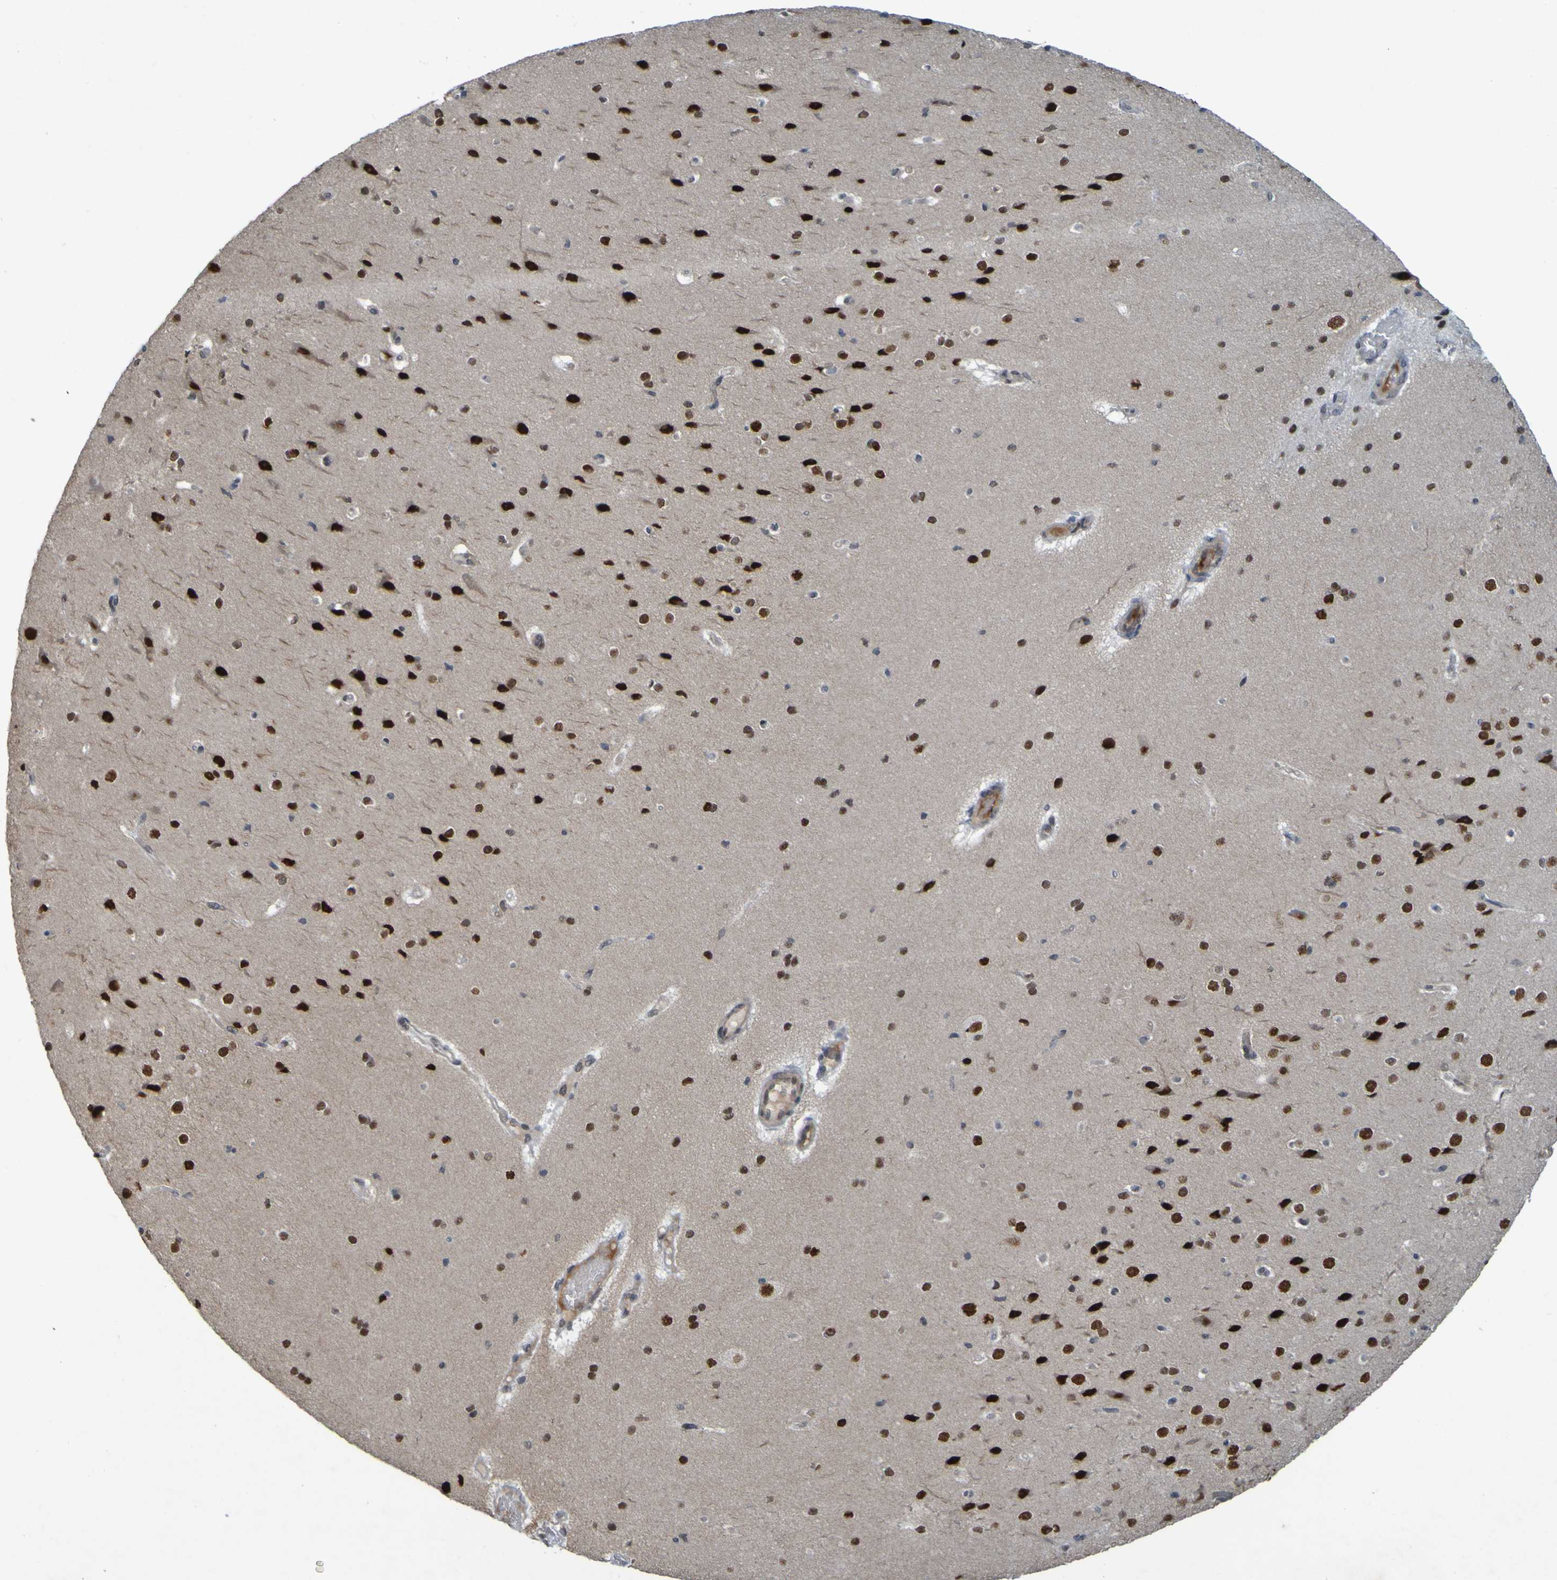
{"staining": {"intensity": "moderate", "quantity": "<25%", "location": "cytoplasmic/membranous"}, "tissue": "cerebral cortex", "cell_type": "Endothelial cells", "image_type": "normal", "snomed": [{"axis": "morphology", "description": "Normal tissue, NOS"}, {"axis": "morphology", "description": "Developmental malformation"}, {"axis": "topography", "description": "Cerebral cortex"}], "caption": "High-magnification brightfield microscopy of unremarkable cerebral cortex stained with DAB (brown) and counterstained with hematoxylin (blue). endothelial cells exhibit moderate cytoplasmic/membranous positivity is present in about<25% of cells.", "gene": "MCPH1", "patient": {"sex": "female", "age": 30}}